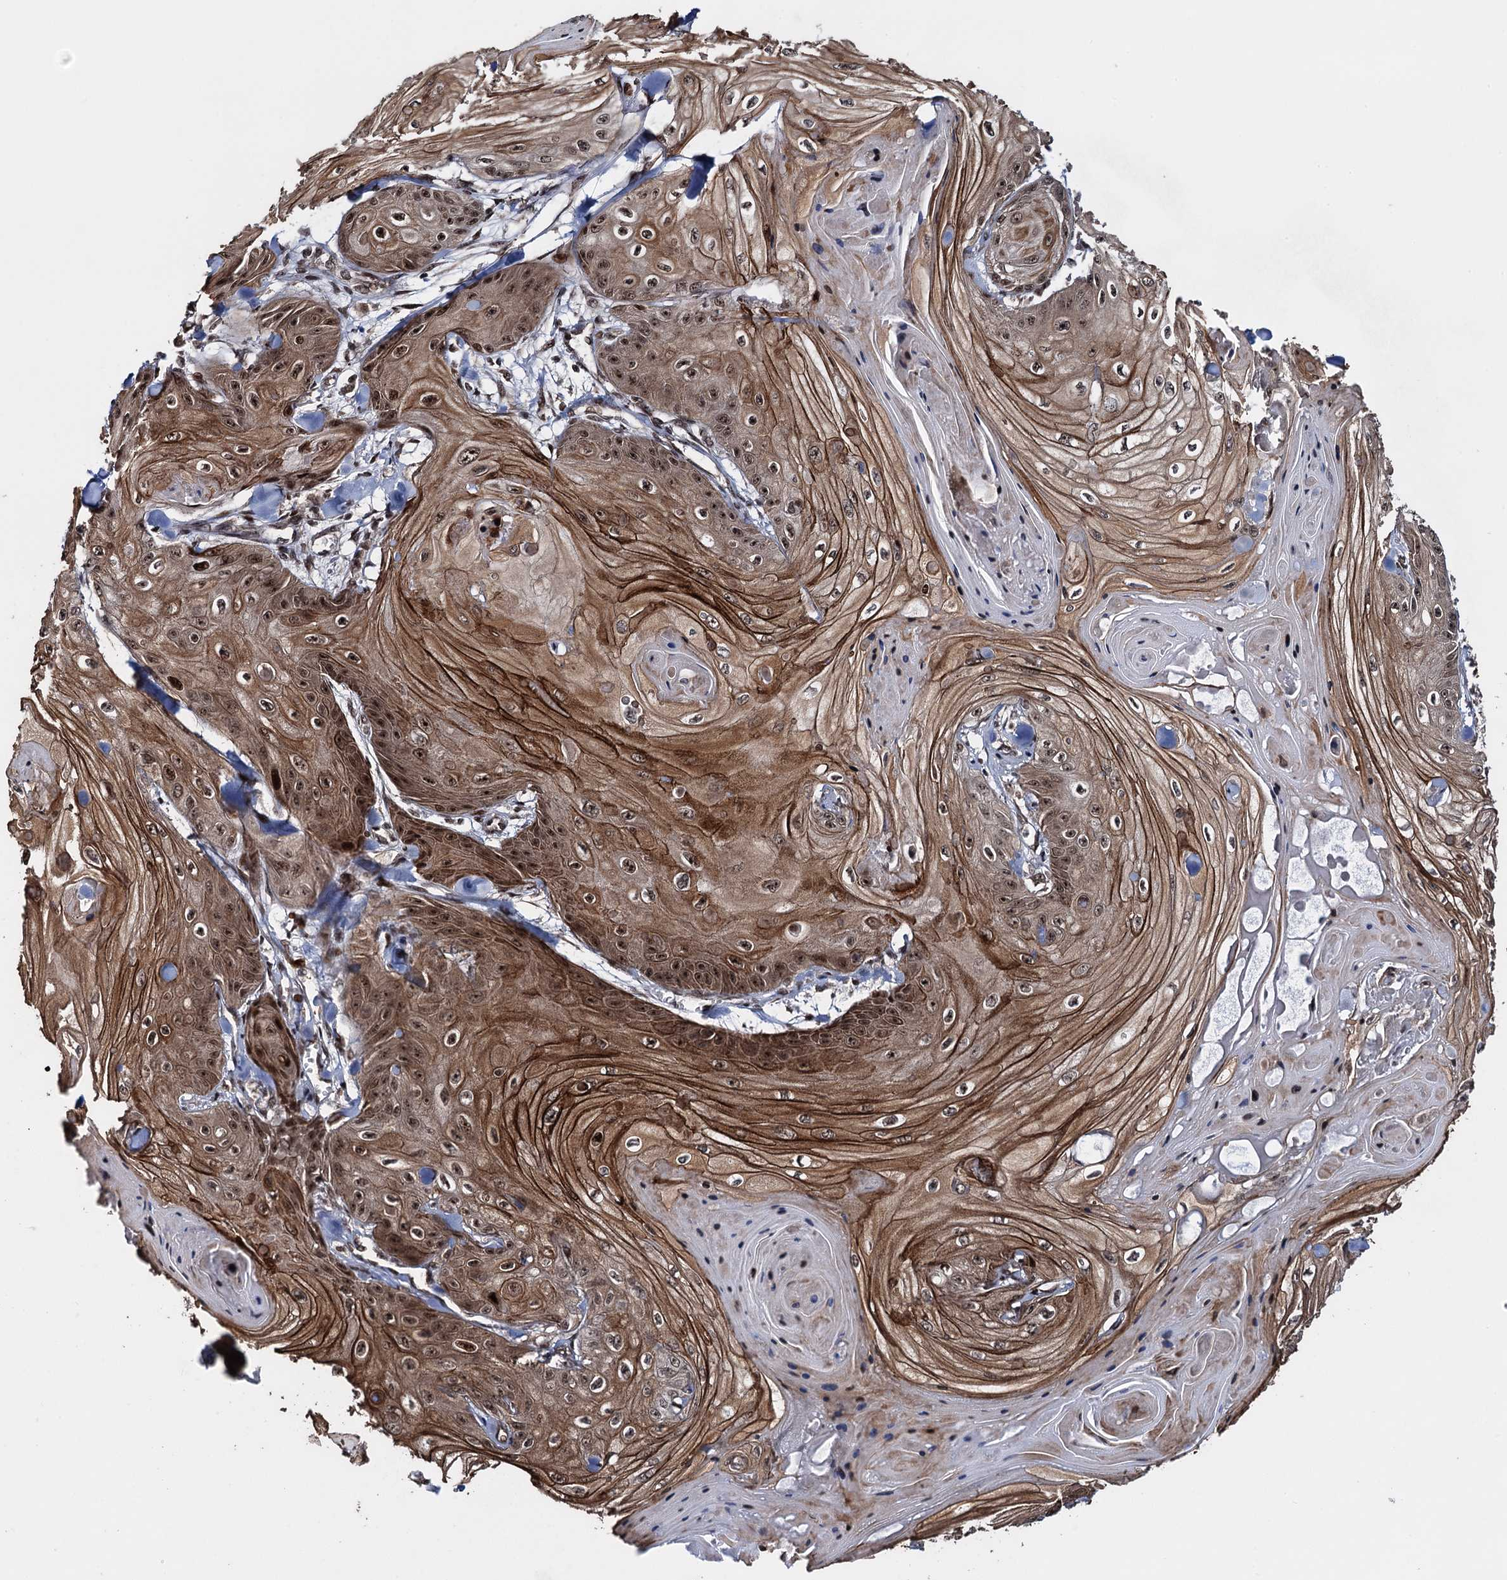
{"staining": {"intensity": "moderate", "quantity": ">75%", "location": "cytoplasmic/membranous,nuclear"}, "tissue": "skin cancer", "cell_type": "Tumor cells", "image_type": "cancer", "snomed": [{"axis": "morphology", "description": "Squamous cell carcinoma, NOS"}, {"axis": "topography", "description": "Skin"}], "caption": "IHC (DAB (3,3'-diaminobenzidine)) staining of human skin cancer exhibits moderate cytoplasmic/membranous and nuclear protein positivity in approximately >75% of tumor cells.", "gene": "ZNF169", "patient": {"sex": "male", "age": 74}}